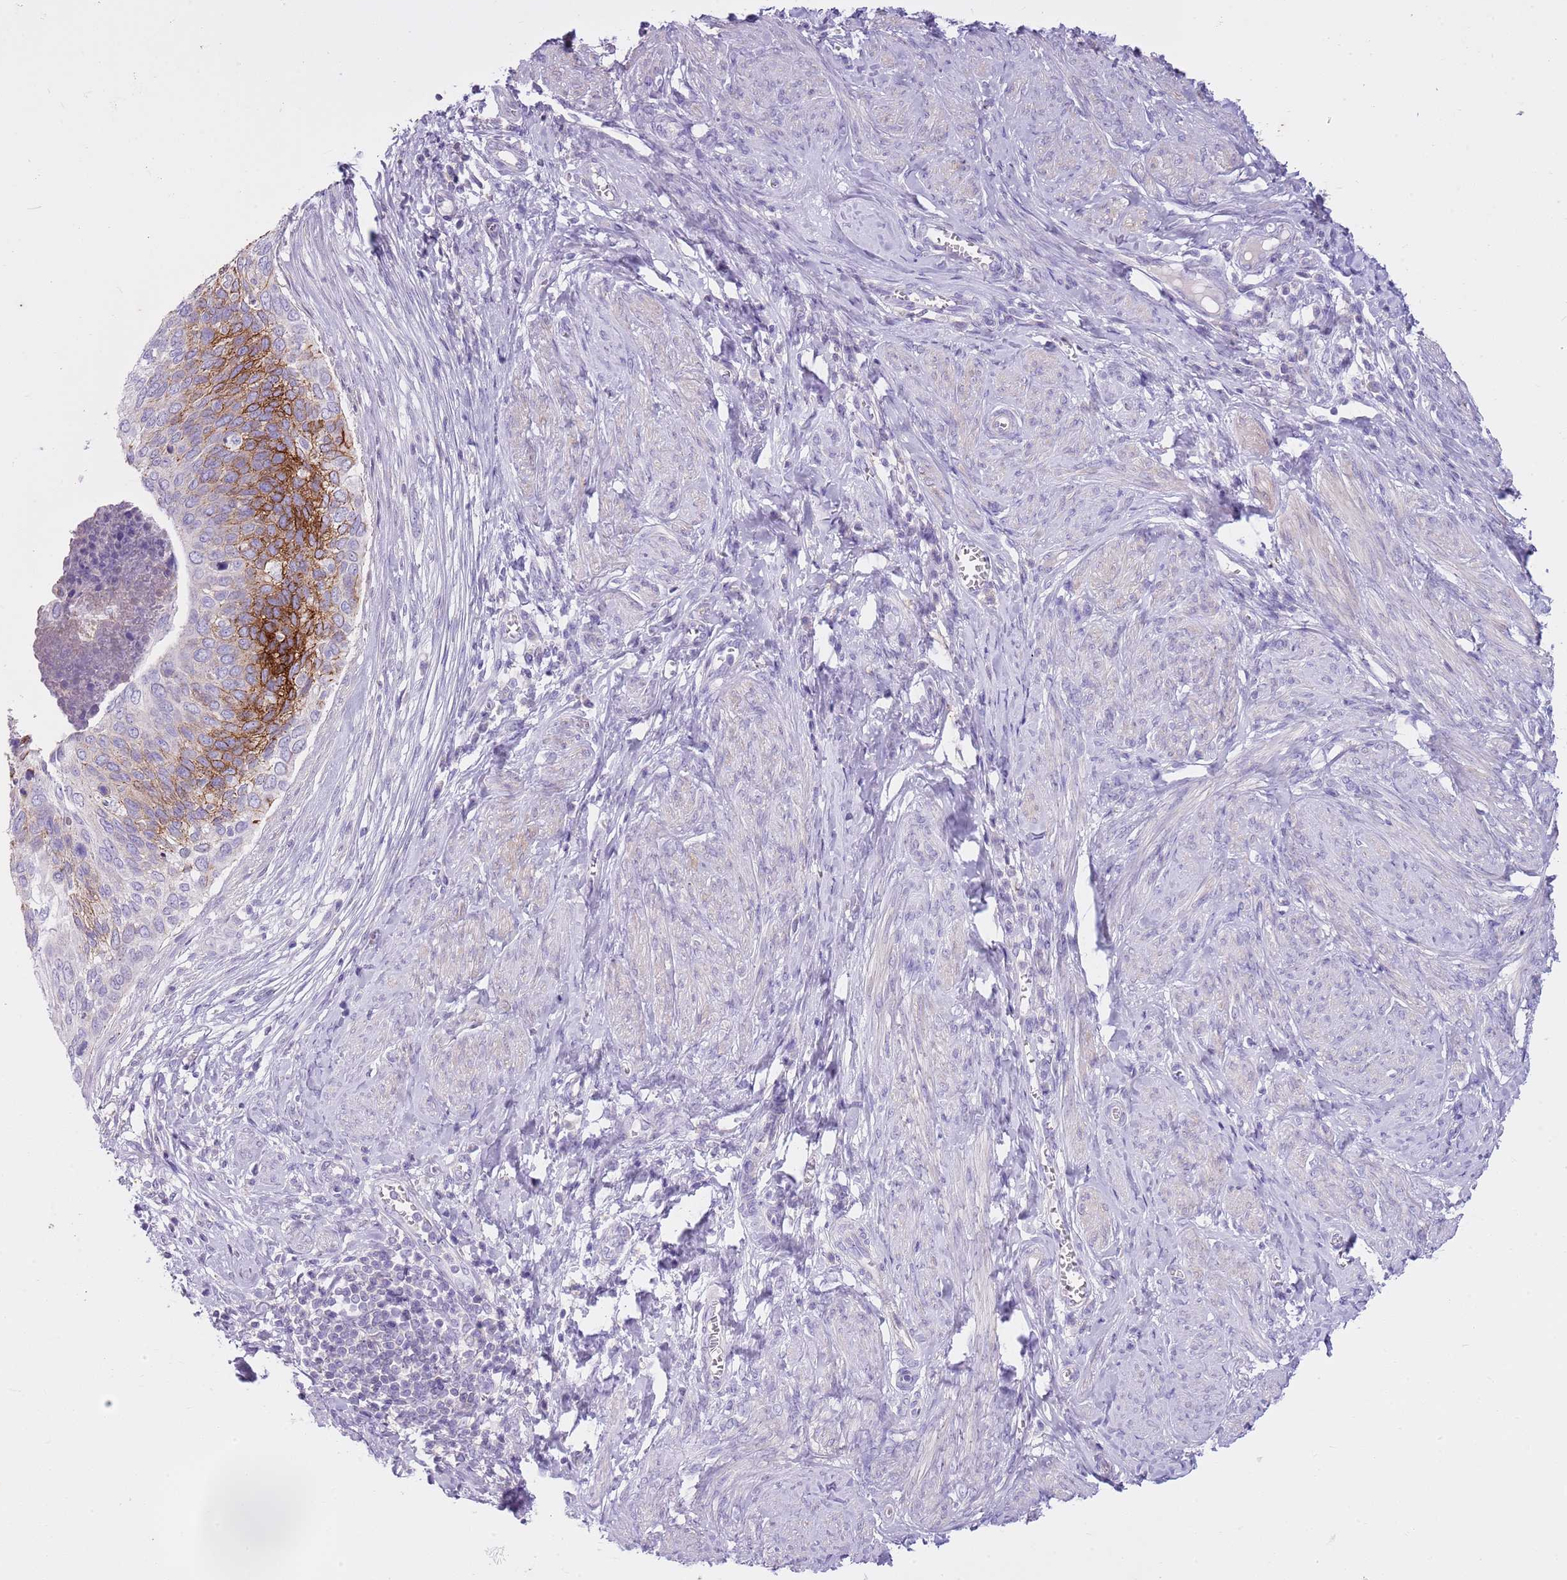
{"staining": {"intensity": "strong", "quantity": "25%-75%", "location": "cytoplasmic/membranous"}, "tissue": "cervical cancer", "cell_type": "Tumor cells", "image_type": "cancer", "snomed": [{"axis": "morphology", "description": "Squamous cell carcinoma, NOS"}, {"axis": "topography", "description": "Cervix"}], "caption": "About 25%-75% of tumor cells in cervical squamous cell carcinoma display strong cytoplasmic/membranous protein positivity as visualized by brown immunohistochemical staining.", "gene": "CNPPD1", "patient": {"sex": "female", "age": 80}}